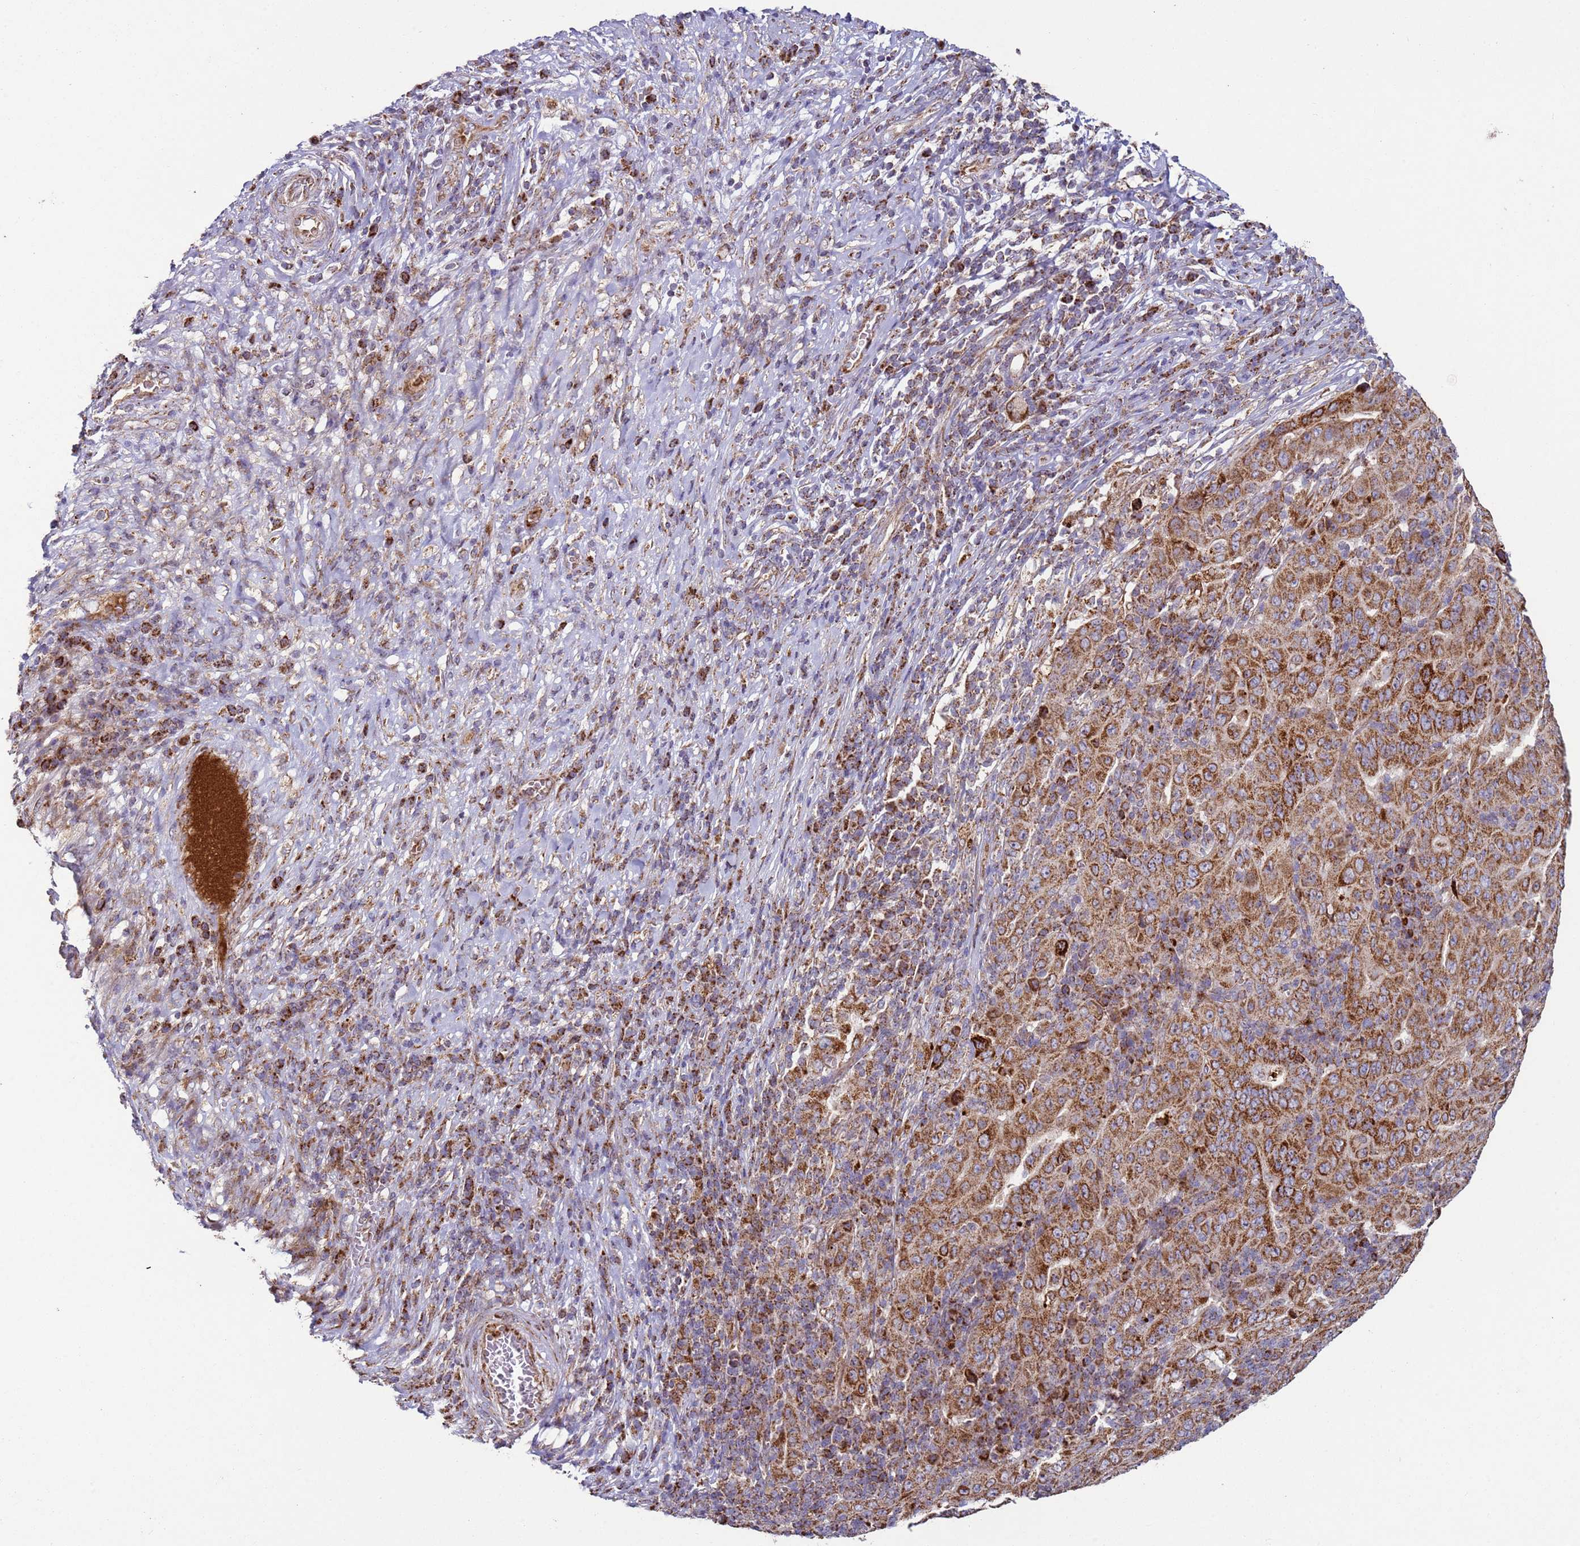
{"staining": {"intensity": "strong", "quantity": ">75%", "location": "cytoplasmic/membranous"}, "tissue": "pancreatic cancer", "cell_type": "Tumor cells", "image_type": "cancer", "snomed": [{"axis": "morphology", "description": "Adenocarcinoma, NOS"}, {"axis": "topography", "description": "Pancreas"}], "caption": "Strong cytoplasmic/membranous positivity is seen in approximately >75% of tumor cells in pancreatic adenocarcinoma.", "gene": "FBXO33", "patient": {"sex": "male", "age": 63}}